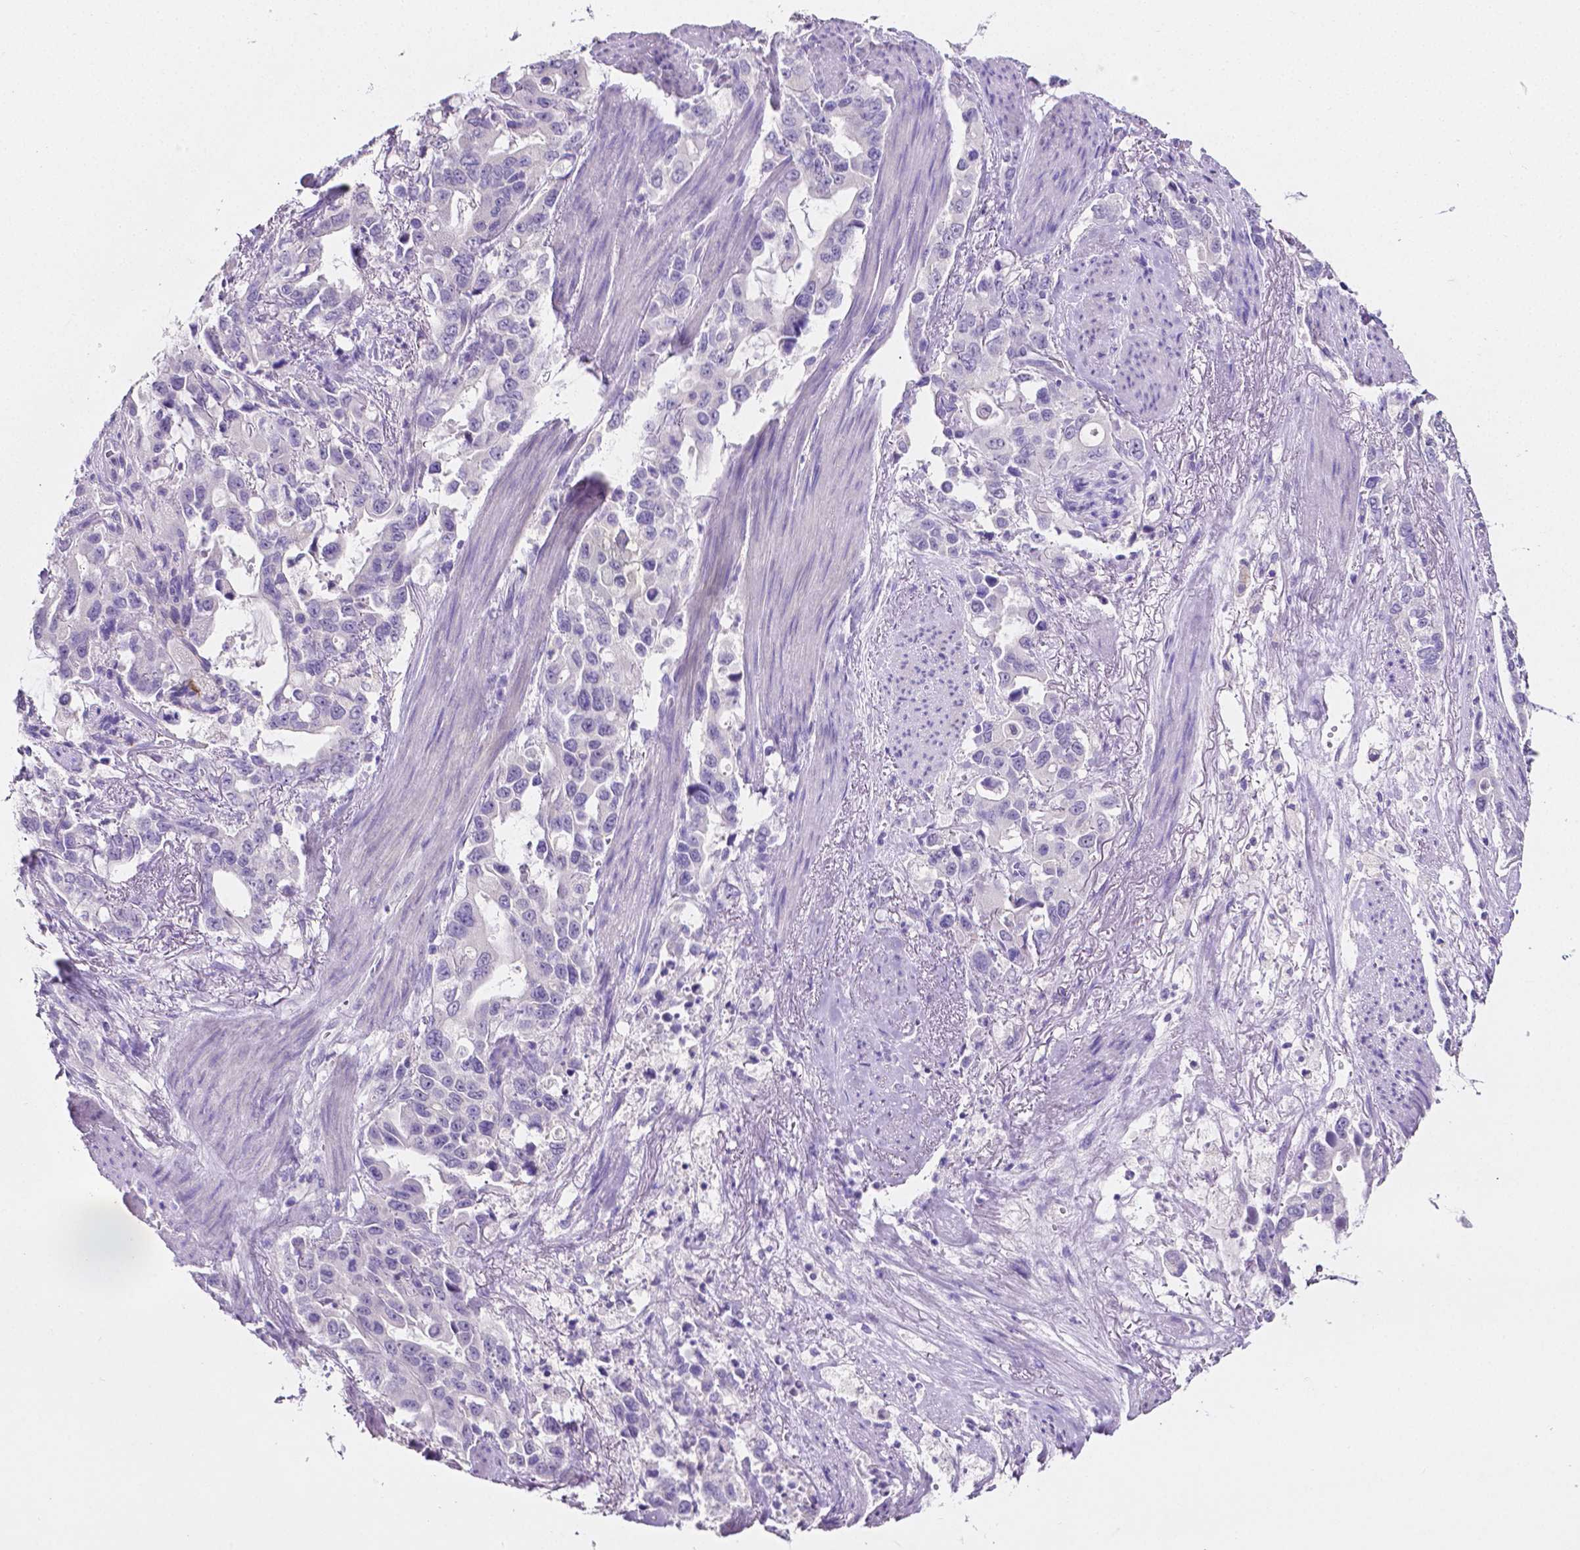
{"staining": {"intensity": "negative", "quantity": "none", "location": "none"}, "tissue": "stomach cancer", "cell_type": "Tumor cells", "image_type": "cancer", "snomed": [{"axis": "morphology", "description": "Adenocarcinoma, NOS"}, {"axis": "topography", "description": "Stomach, upper"}], "caption": "Tumor cells show no significant positivity in stomach cancer.", "gene": "SLC22A2", "patient": {"sex": "male", "age": 85}}